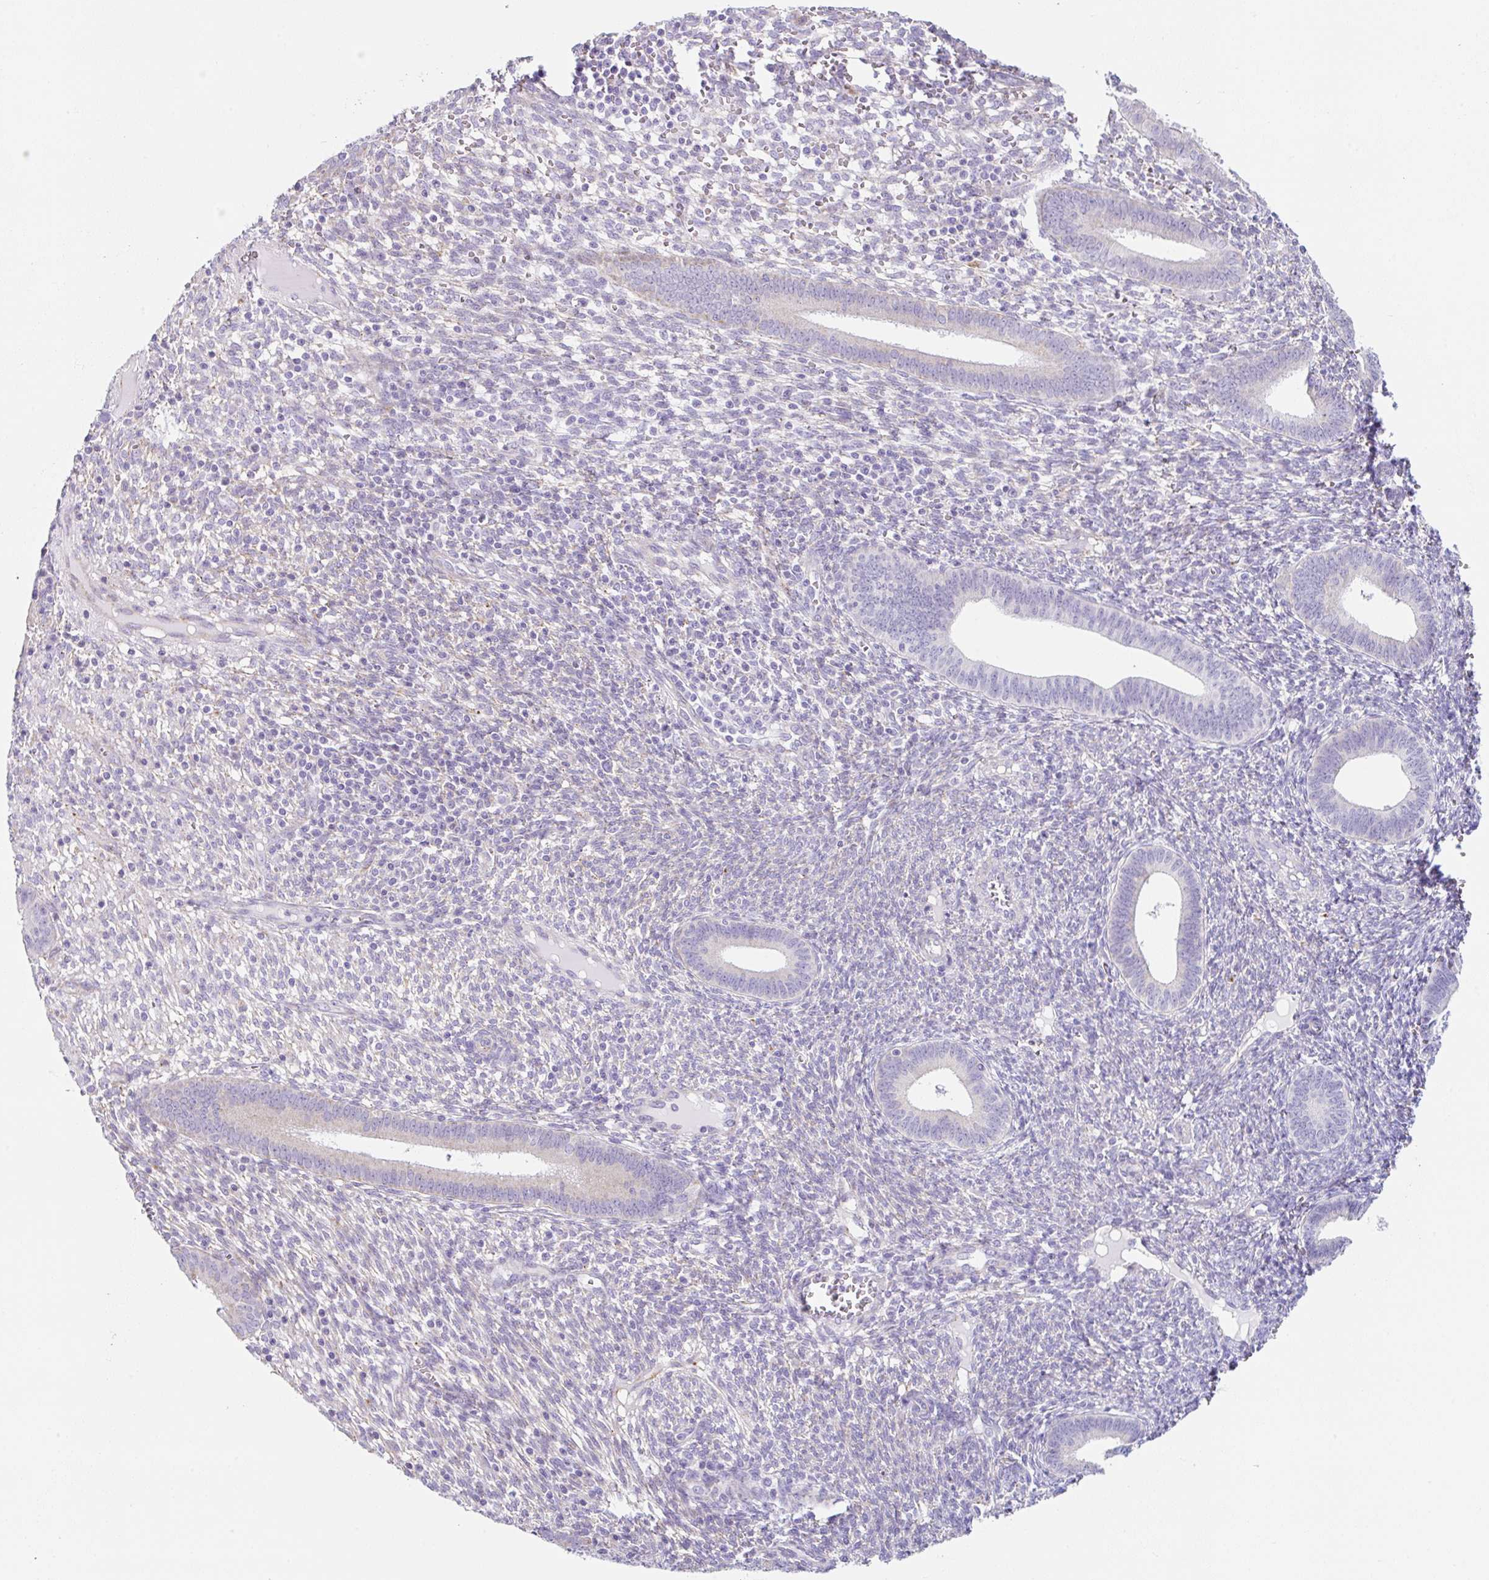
{"staining": {"intensity": "negative", "quantity": "none", "location": "none"}, "tissue": "endometrium", "cell_type": "Cells in endometrial stroma", "image_type": "normal", "snomed": [{"axis": "morphology", "description": "Normal tissue, NOS"}, {"axis": "topography", "description": "Endometrium"}], "caption": "Immunohistochemistry photomicrograph of normal endometrium: human endometrium stained with DAB (3,3'-diaminobenzidine) reveals no significant protein staining in cells in endometrial stroma. Nuclei are stained in blue.", "gene": "DKK4", "patient": {"sex": "female", "age": 41}}